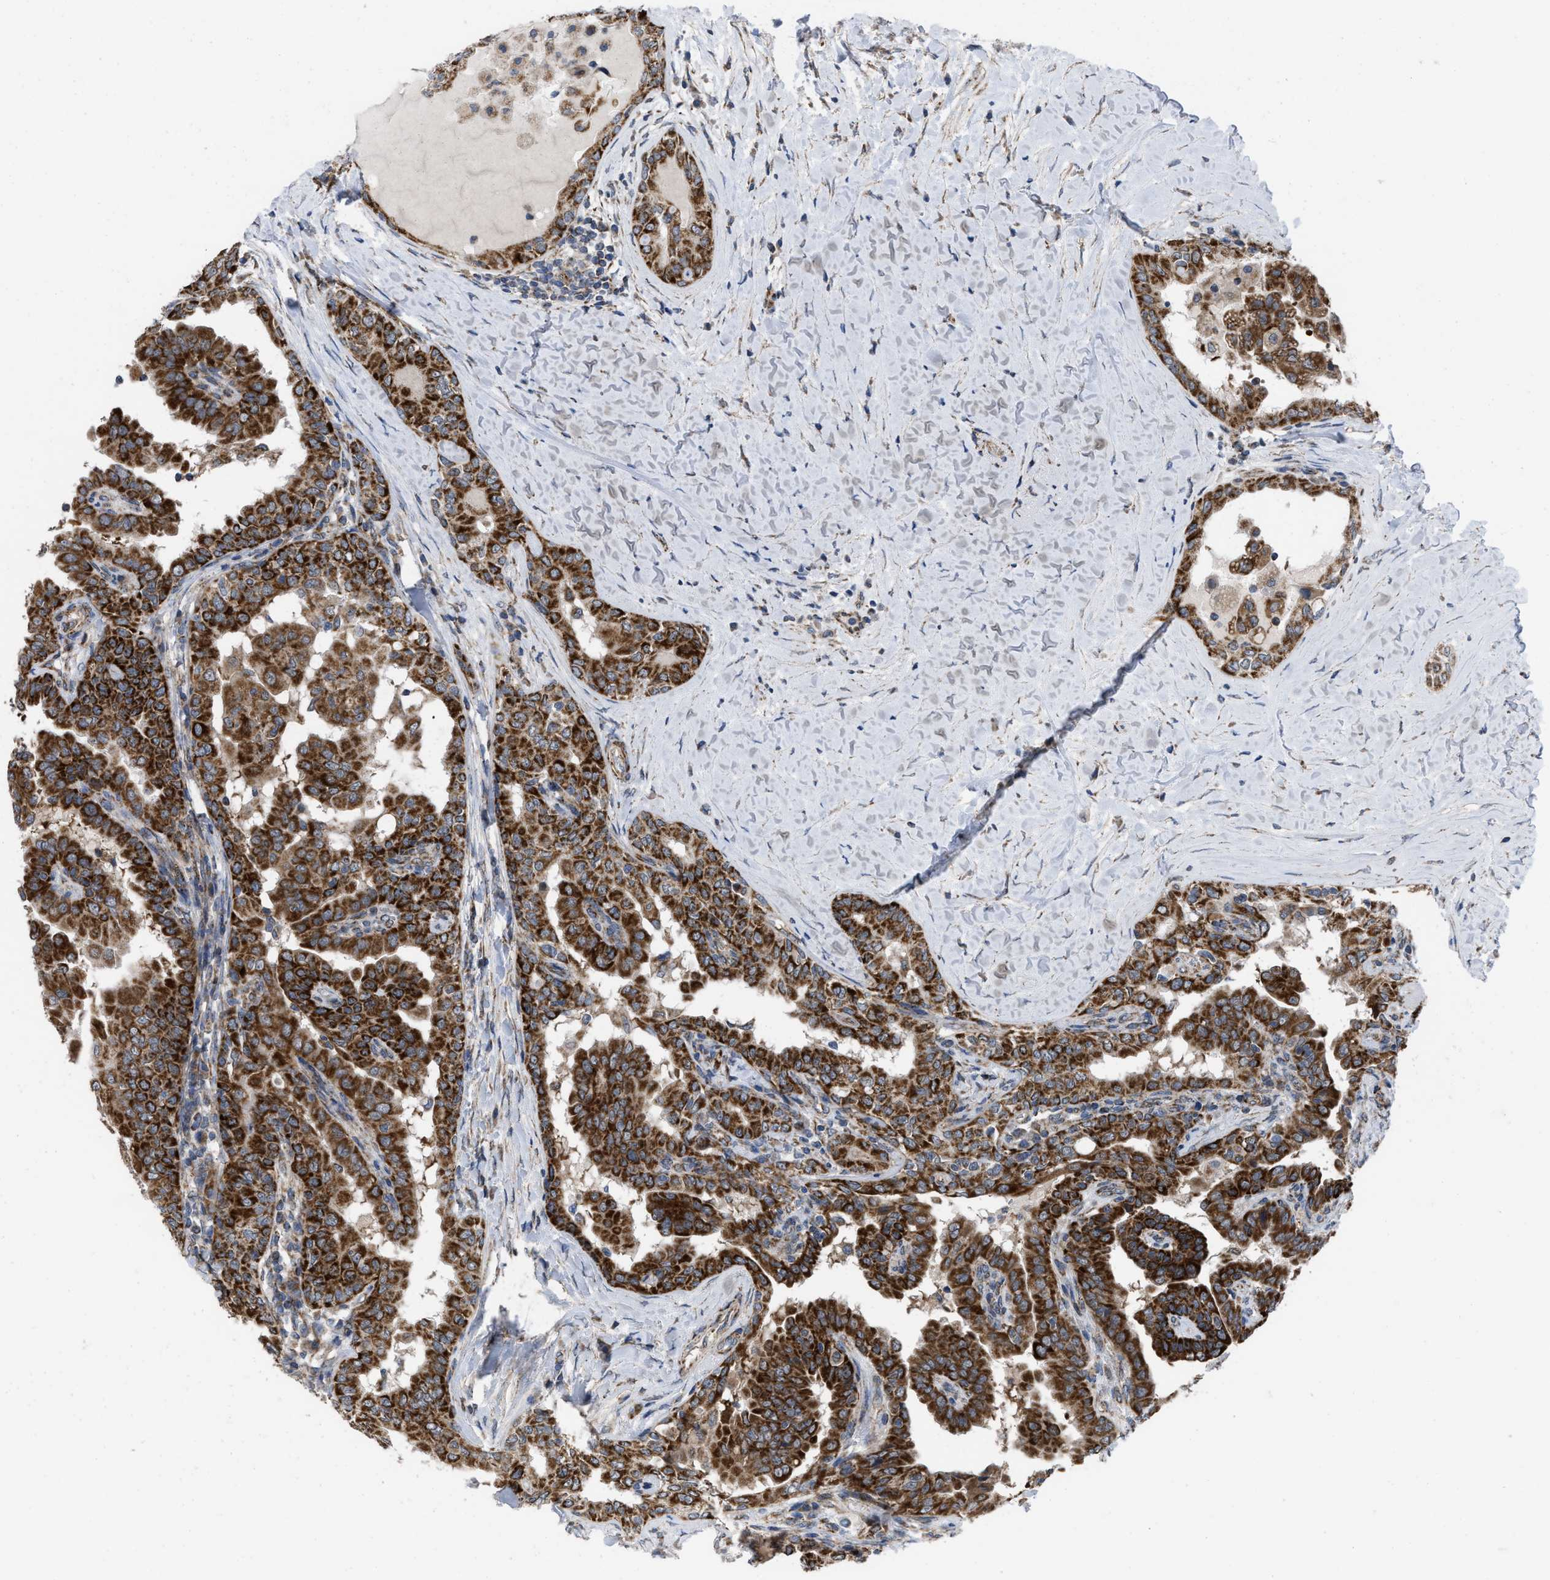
{"staining": {"intensity": "strong", "quantity": ">75%", "location": "cytoplasmic/membranous"}, "tissue": "thyroid cancer", "cell_type": "Tumor cells", "image_type": "cancer", "snomed": [{"axis": "morphology", "description": "Papillary adenocarcinoma, NOS"}, {"axis": "topography", "description": "Thyroid gland"}], "caption": "There is high levels of strong cytoplasmic/membranous expression in tumor cells of thyroid papillary adenocarcinoma, as demonstrated by immunohistochemical staining (brown color).", "gene": "AKAP1", "patient": {"sex": "male", "age": 33}}